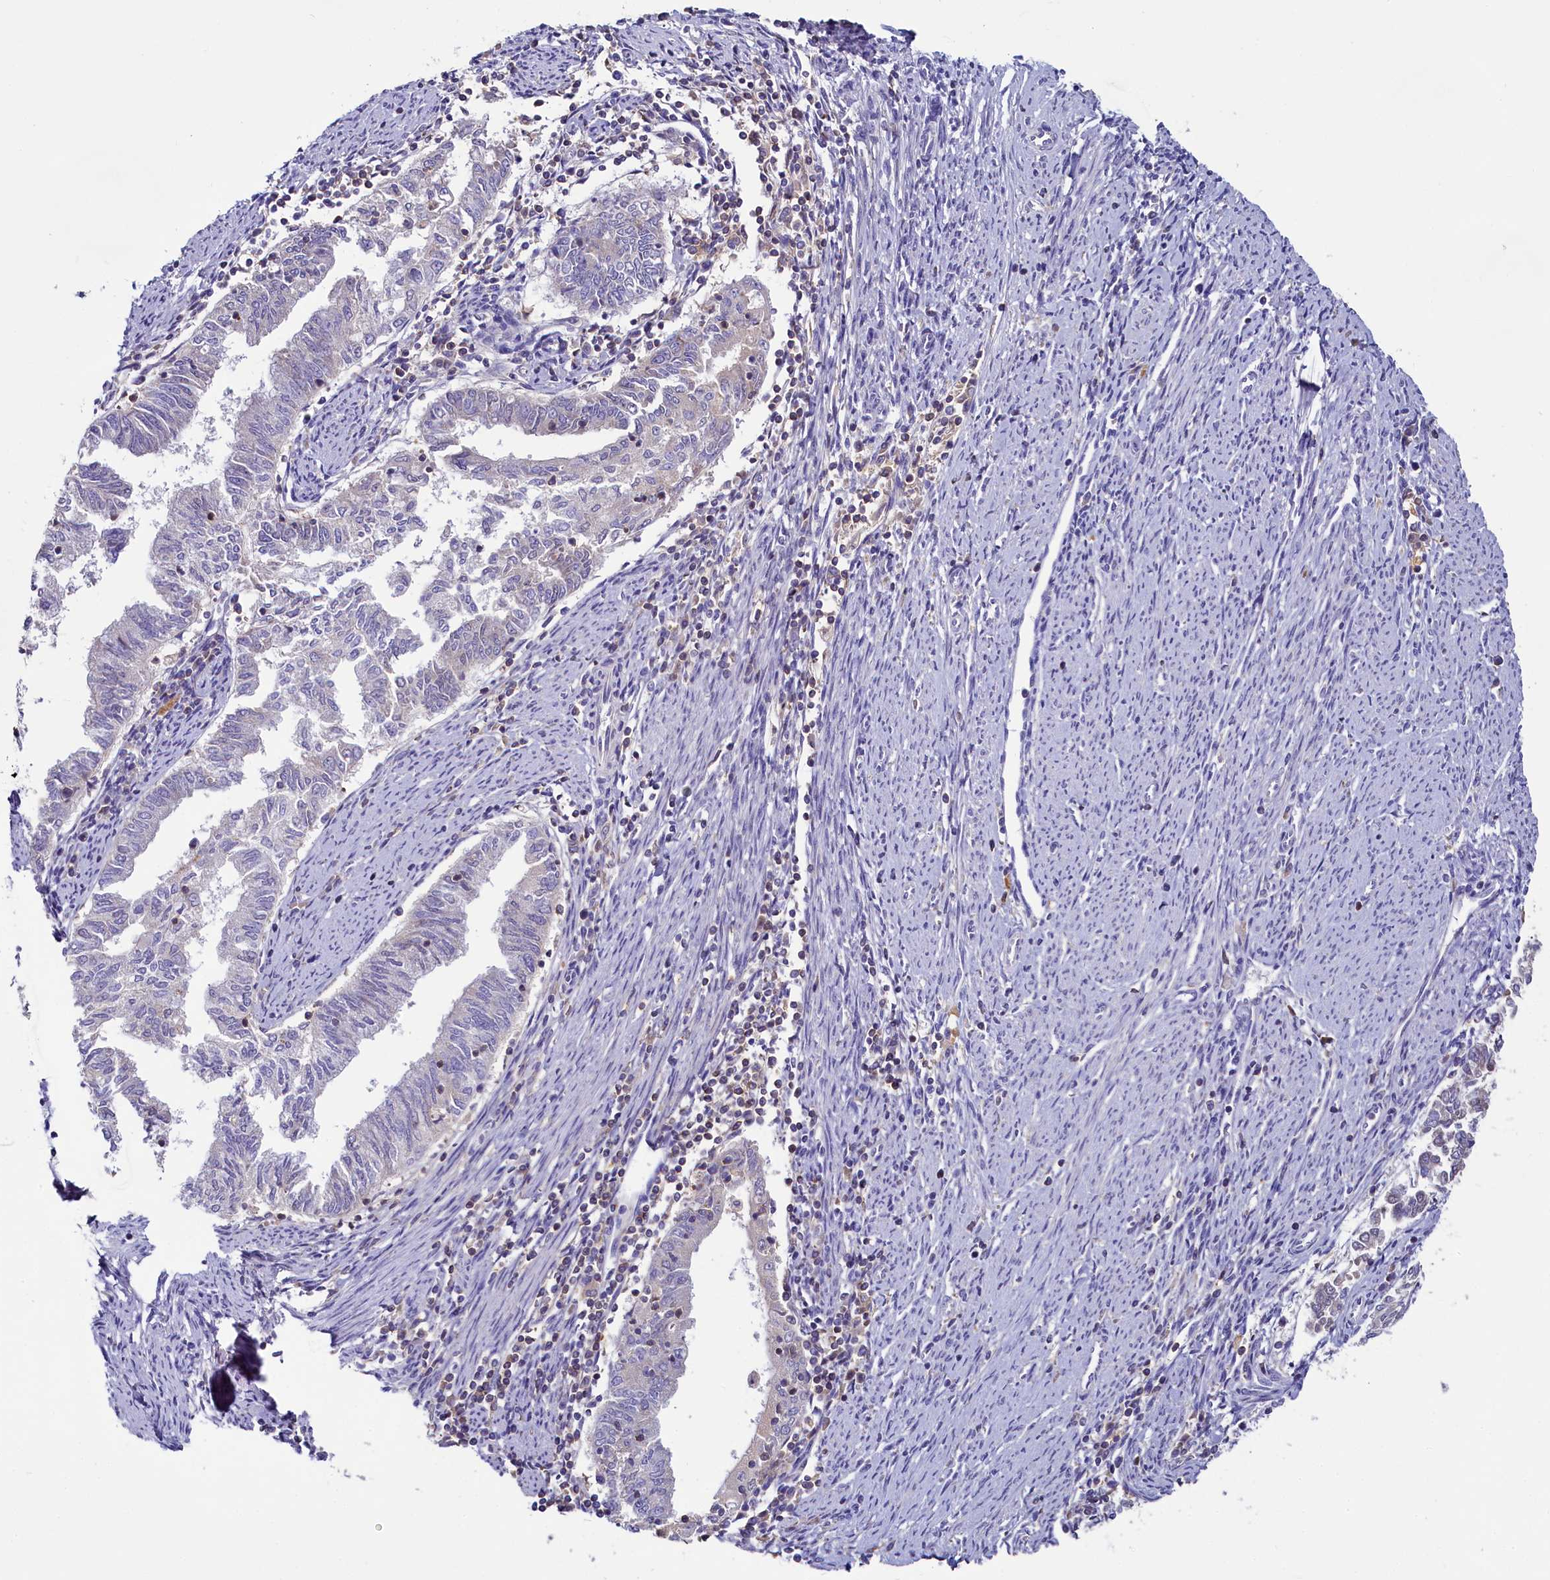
{"staining": {"intensity": "negative", "quantity": "none", "location": "none"}, "tissue": "endometrial cancer", "cell_type": "Tumor cells", "image_type": "cancer", "snomed": [{"axis": "morphology", "description": "Adenocarcinoma, NOS"}, {"axis": "topography", "description": "Endometrium"}], "caption": "Tumor cells are negative for brown protein staining in endometrial cancer (adenocarcinoma). (IHC, brightfield microscopy, high magnification).", "gene": "FGFR2", "patient": {"sex": "female", "age": 79}}